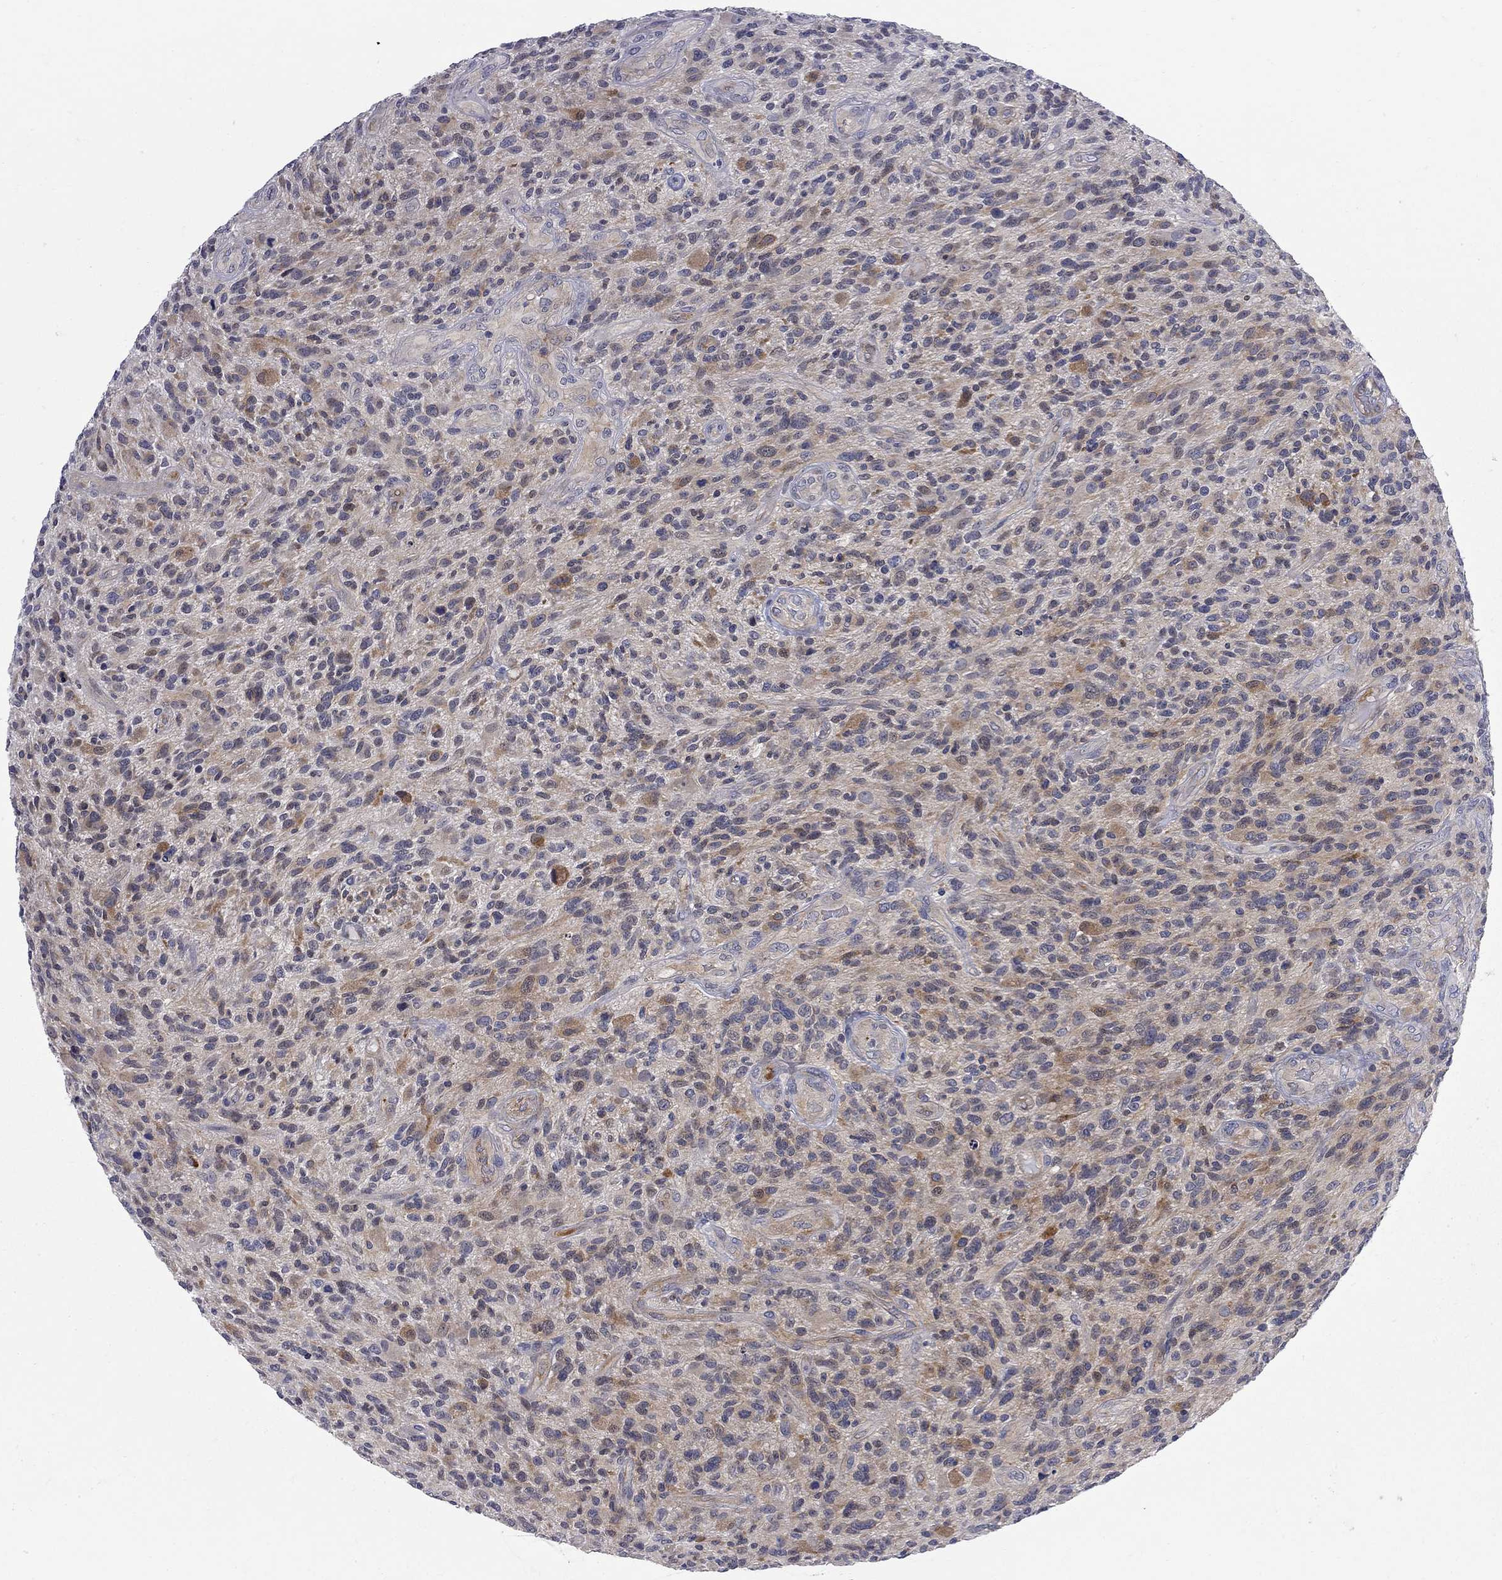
{"staining": {"intensity": "negative", "quantity": "none", "location": "none"}, "tissue": "glioma", "cell_type": "Tumor cells", "image_type": "cancer", "snomed": [{"axis": "morphology", "description": "Glioma, malignant, High grade"}, {"axis": "topography", "description": "Brain"}], "caption": "The photomicrograph displays no staining of tumor cells in glioma. (Stains: DAB (3,3'-diaminobenzidine) immunohistochemistry (IHC) with hematoxylin counter stain, Microscopy: brightfield microscopy at high magnification).", "gene": "GALNT8", "patient": {"sex": "male", "age": 47}}